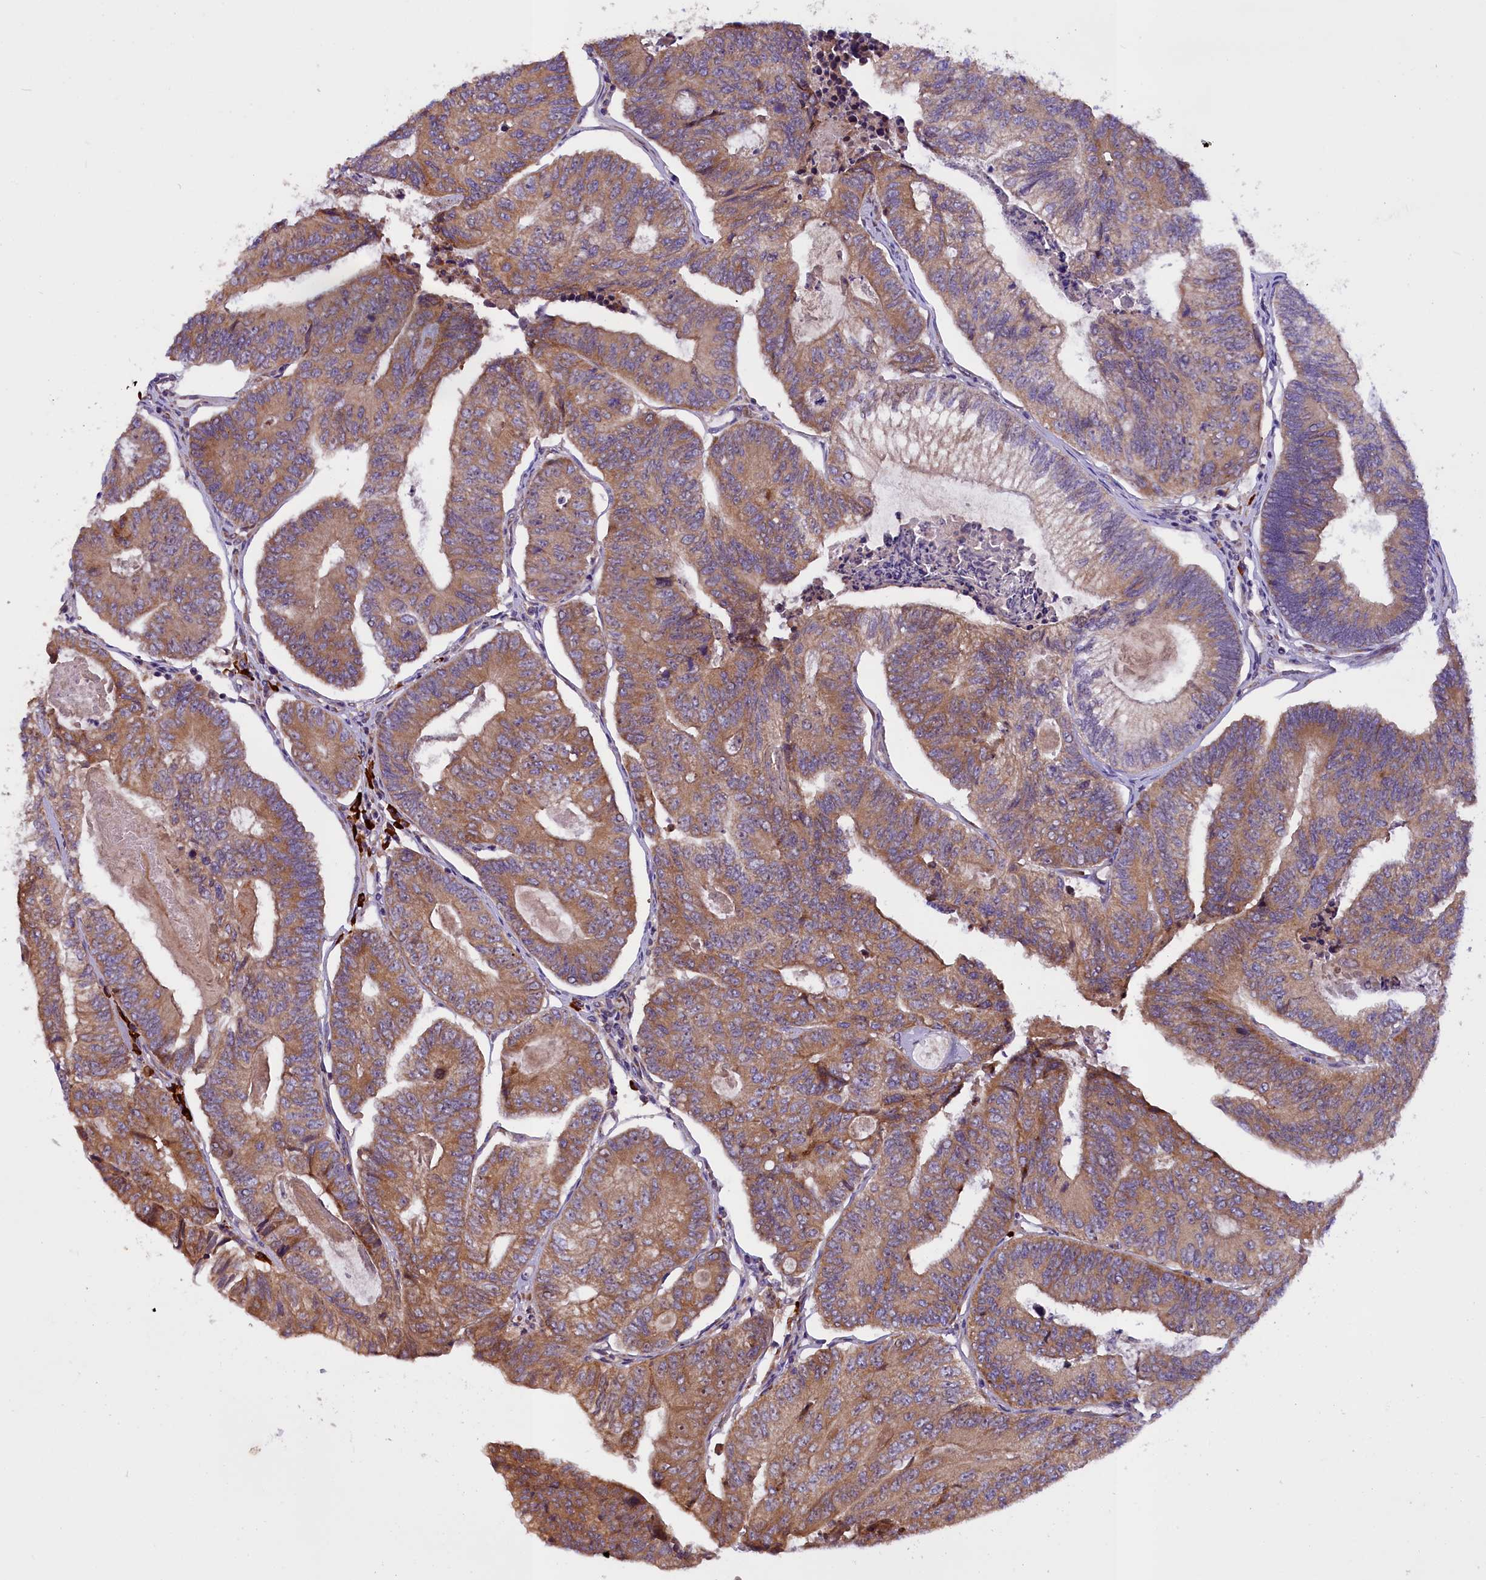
{"staining": {"intensity": "moderate", "quantity": ">75%", "location": "cytoplasmic/membranous"}, "tissue": "colorectal cancer", "cell_type": "Tumor cells", "image_type": "cancer", "snomed": [{"axis": "morphology", "description": "Adenocarcinoma, NOS"}, {"axis": "topography", "description": "Colon"}], "caption": "IHC staining of colorectal cancer, which demonstrates medium levels of moderate cytoplasmic/membranous expression in about >75% of tumor cells indicating moderate cytoplasmic/membranous protein staining. The staining was performed using DAB (brown) for protein detection and nuclei were counterstained in hematoxylin (blue).", "gene": "FRY", "patient": {"sex": "female", "age": 67}}